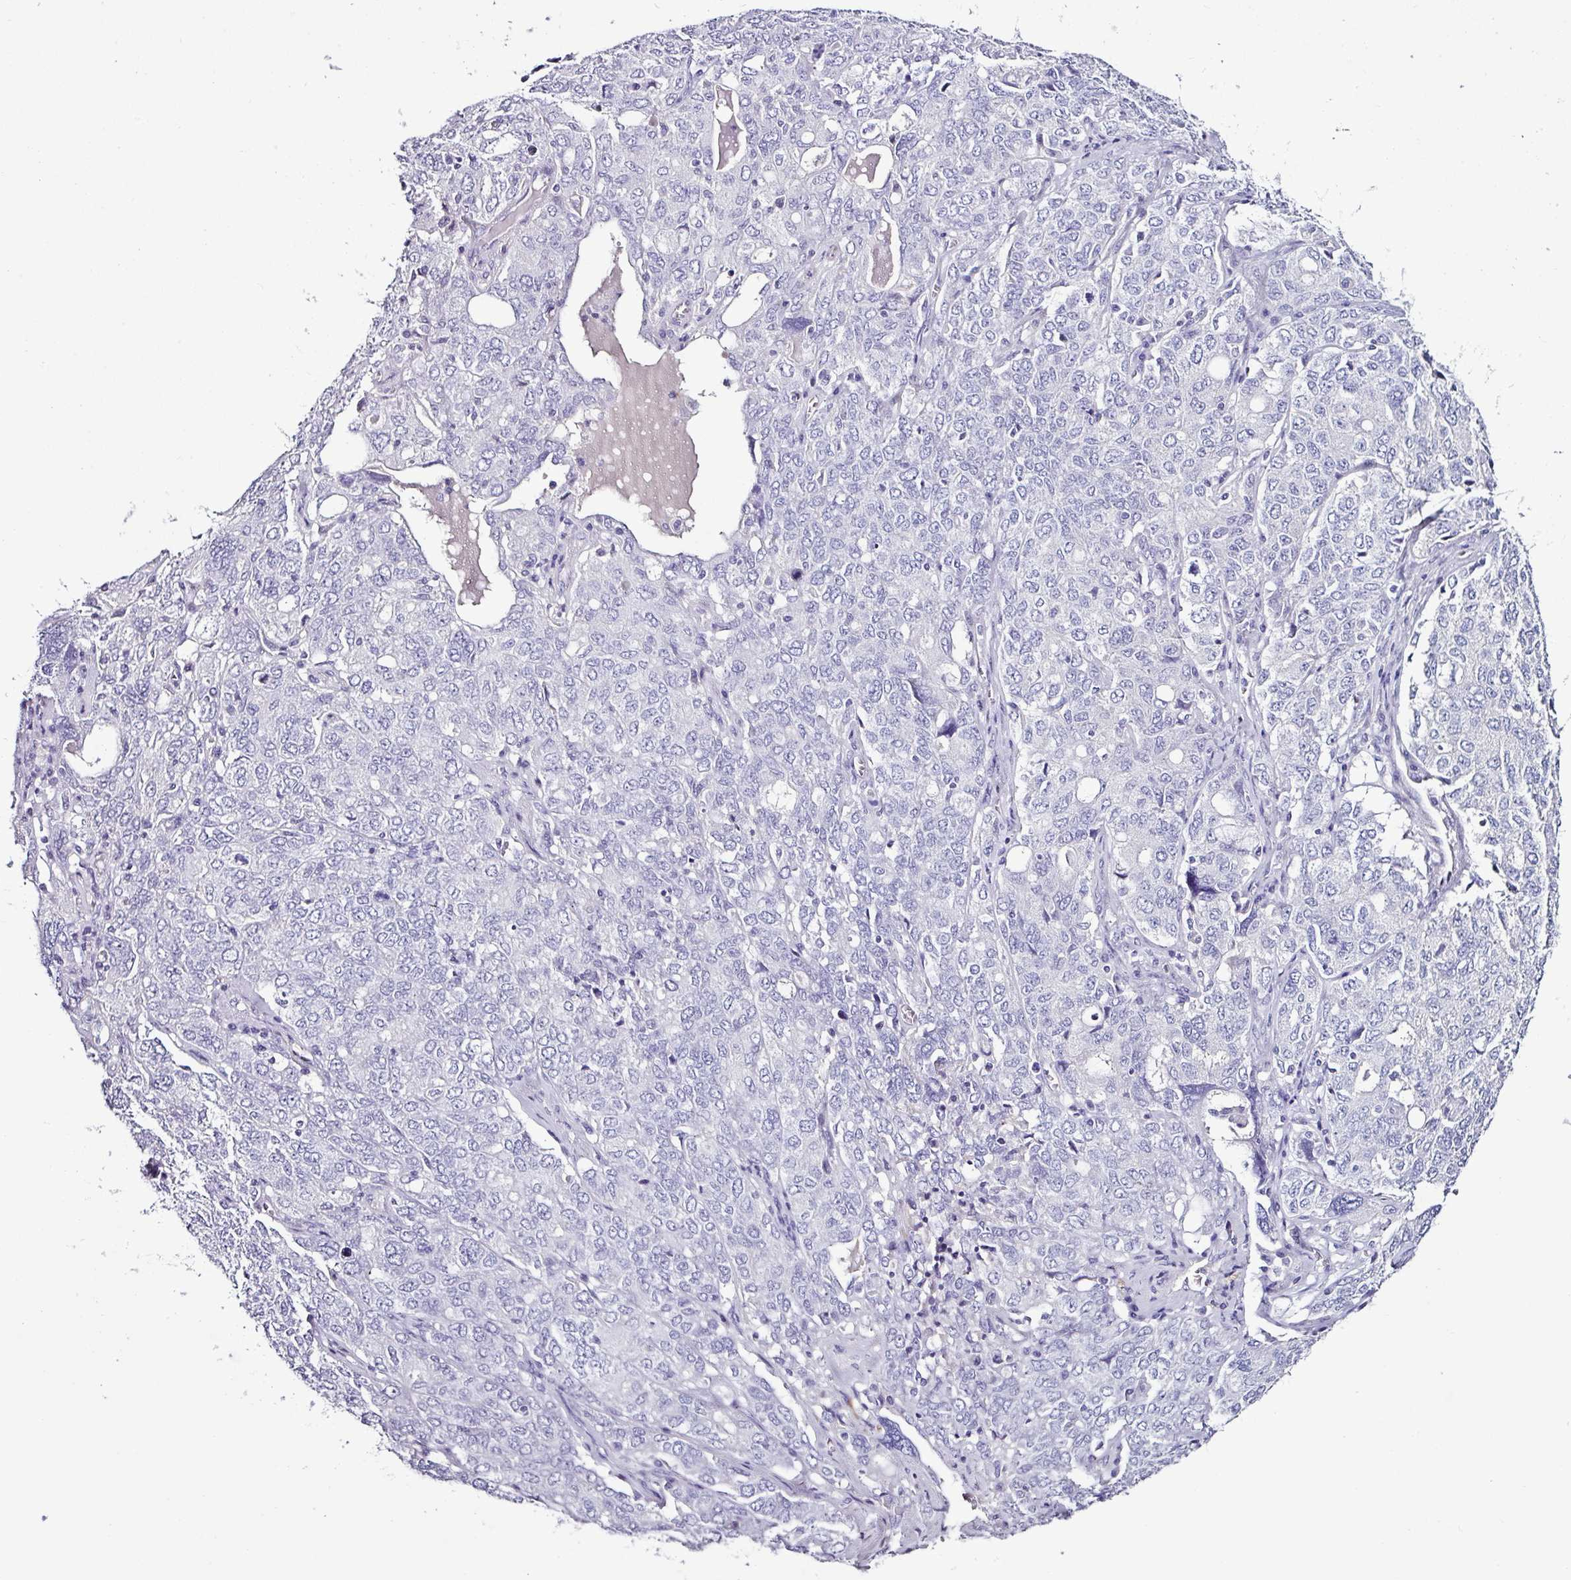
{"staining": {"intensity": "negative", "quantity": "none", "location": "none"}, "tissue": "ovarian cancer", "cell_type": "Tumor cells", "image_type": "cancer", "snomed": [{"axis": "morphology", "description": "Carcinoma, endometroid"}, {"axis": "topography", "description": "Ovary"}], "caption": "Immunohistochemistry of human ovarian cancer (endometroid carcinoma) demonstrates no expression in tumor cells.", "gene": "GLP2R", "patient": {"sex": "female", "age": 62}}